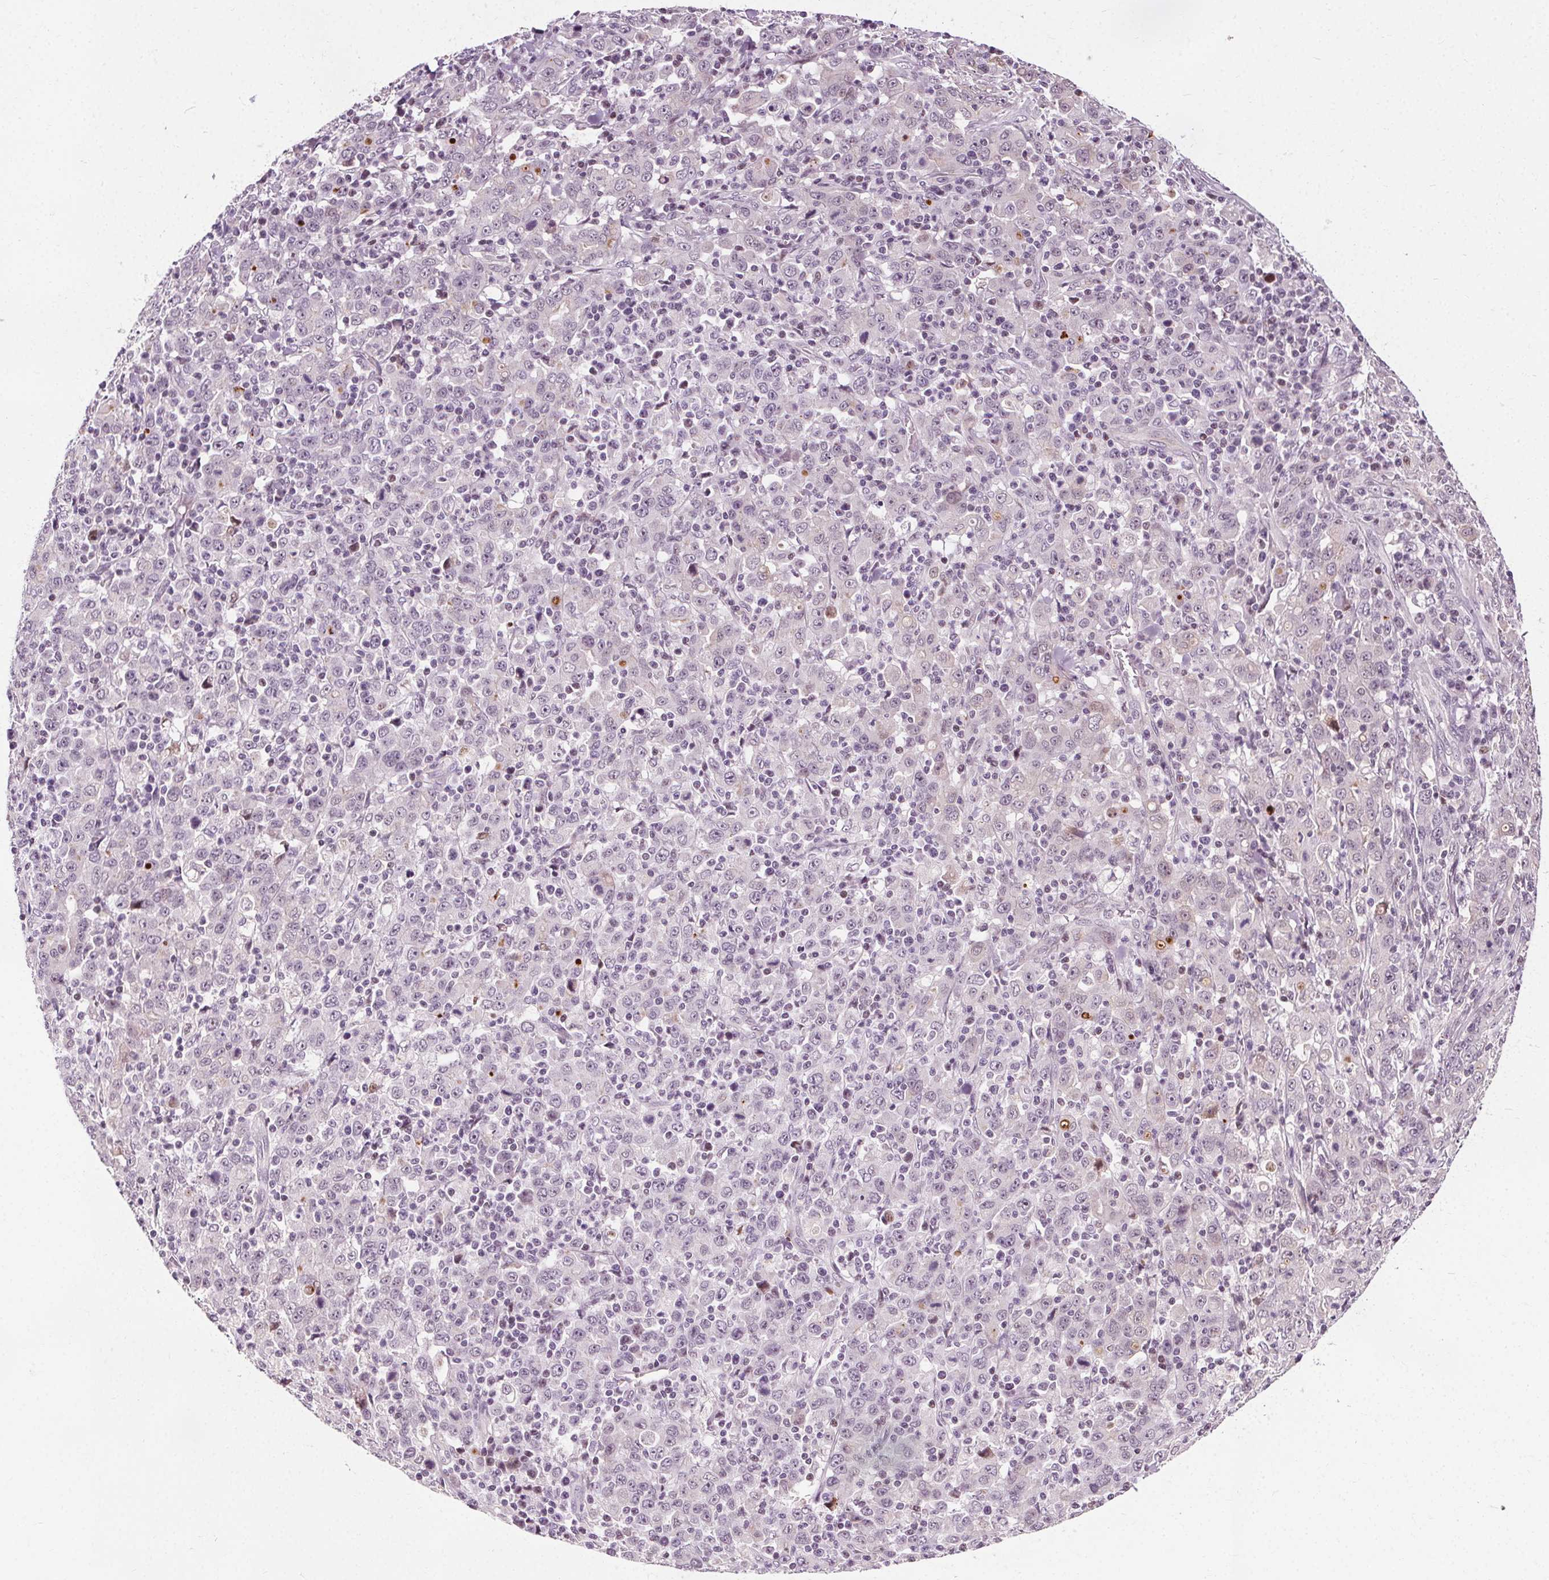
{"staining": {"intensity": "negative", "quantity": "none", "location": "none"}, "tissue": "stomach cancer", "cell_type": "Tumor cells", "image_type": "cancer", "snomed": [{"axis": "morphology", "description": "Adenocarcinoma, NOS"}, {"axis": "topography", "description": "Stomach, upper"}], "caption": "Tumor cells are negative for protein expression in human stomach adenocarcinoma.", "gene": "CEBPA", "patient": {"sex": "male", "age": 69}}